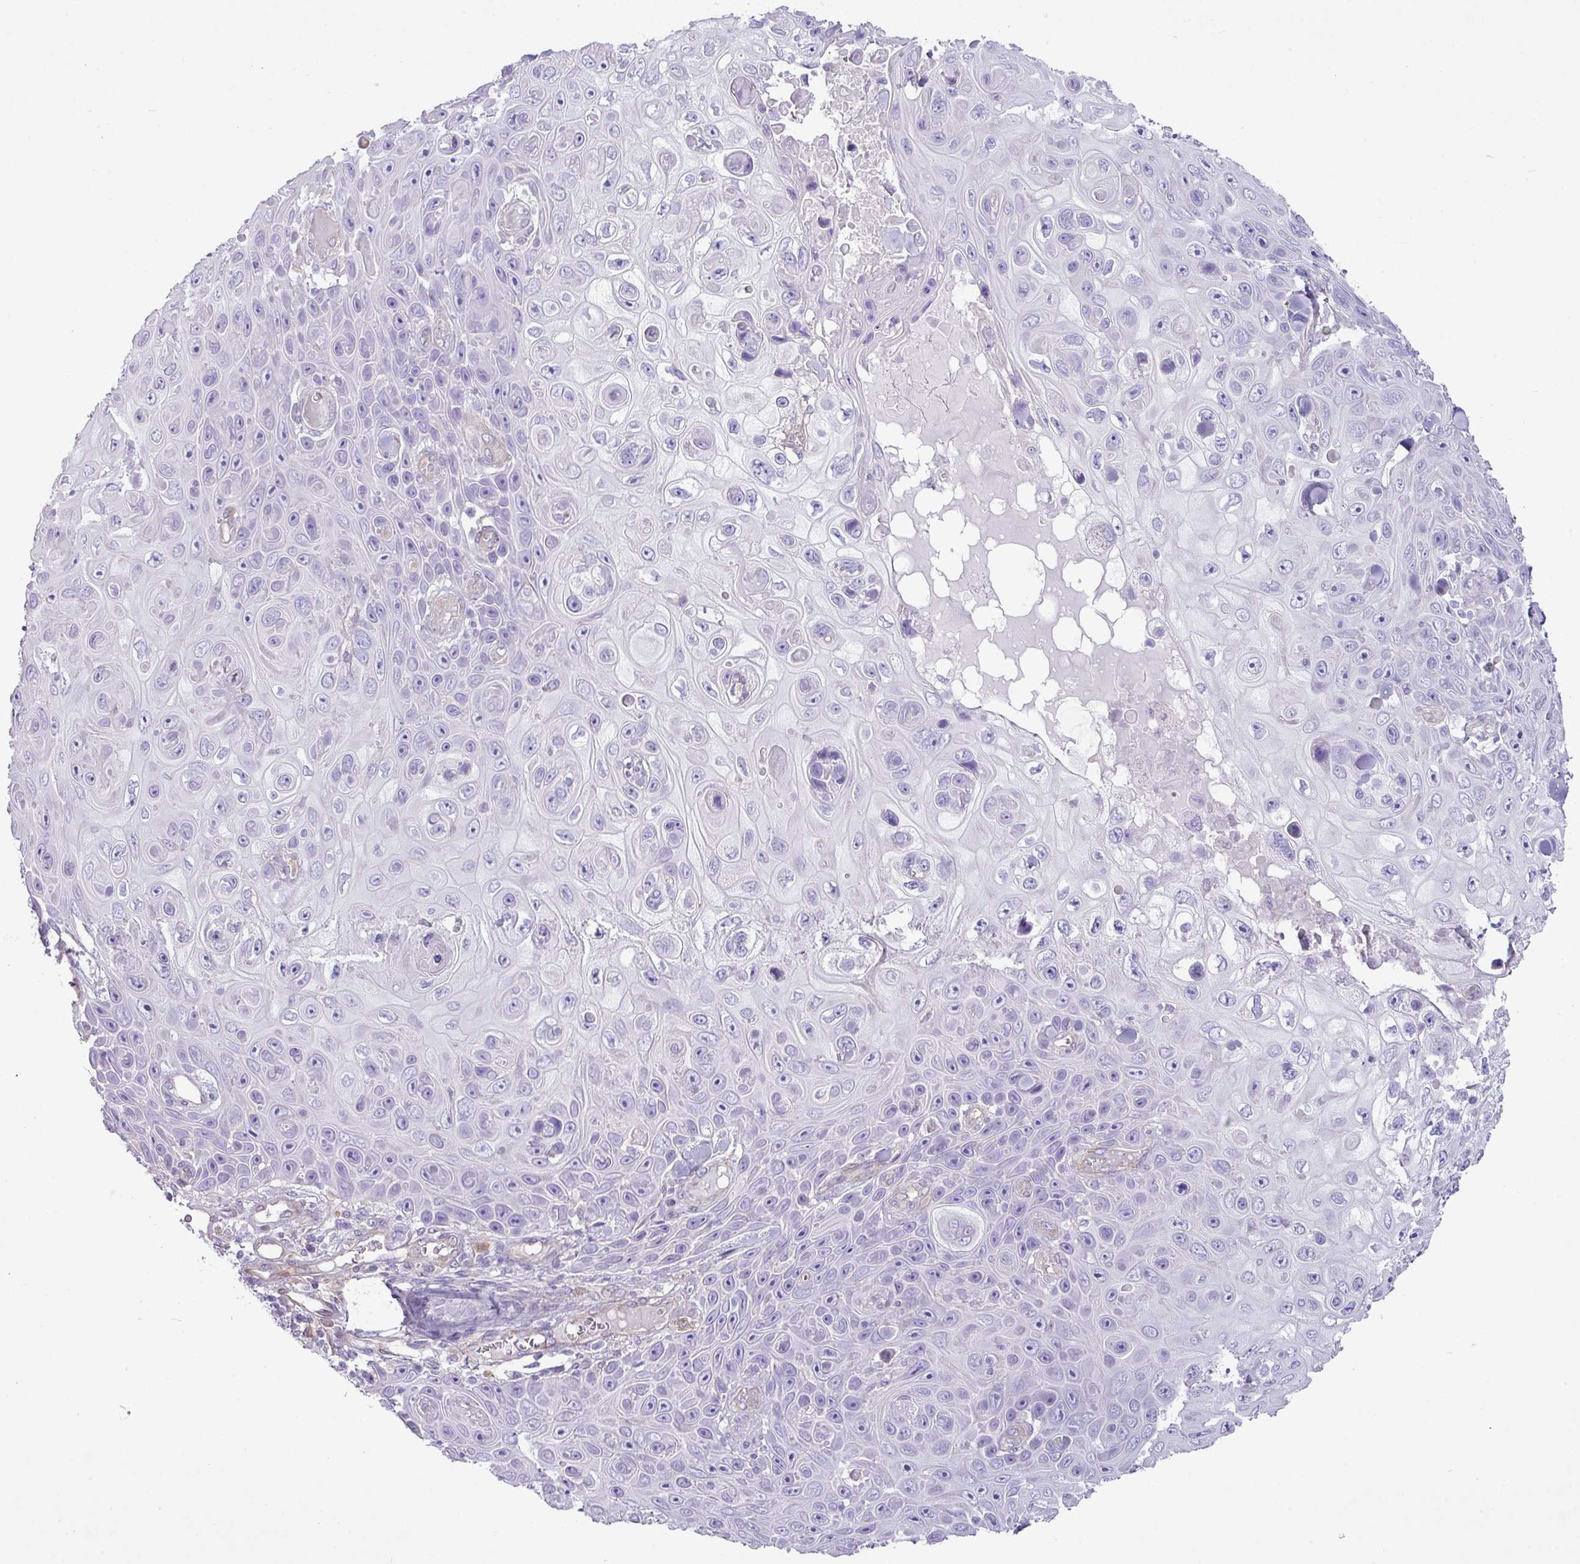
{"staining": {"intensity": "negative", "quantity": "none", "location": "none"}, "tissue": "skin cancer", "cell_type": "Tumor cells", "image_type": "cancer", "snomed": [{"axis": "morphology", "description": "Squamous cell carcinoma, NOS"}, {"axis": "topography", "description": "Skin"}], "caption": "Tumor cells show no significant protein staining in squamous cell carcinoma (skin).", "gene": "KIRREL3", "patient": {"sex": "male", "age": 82}}